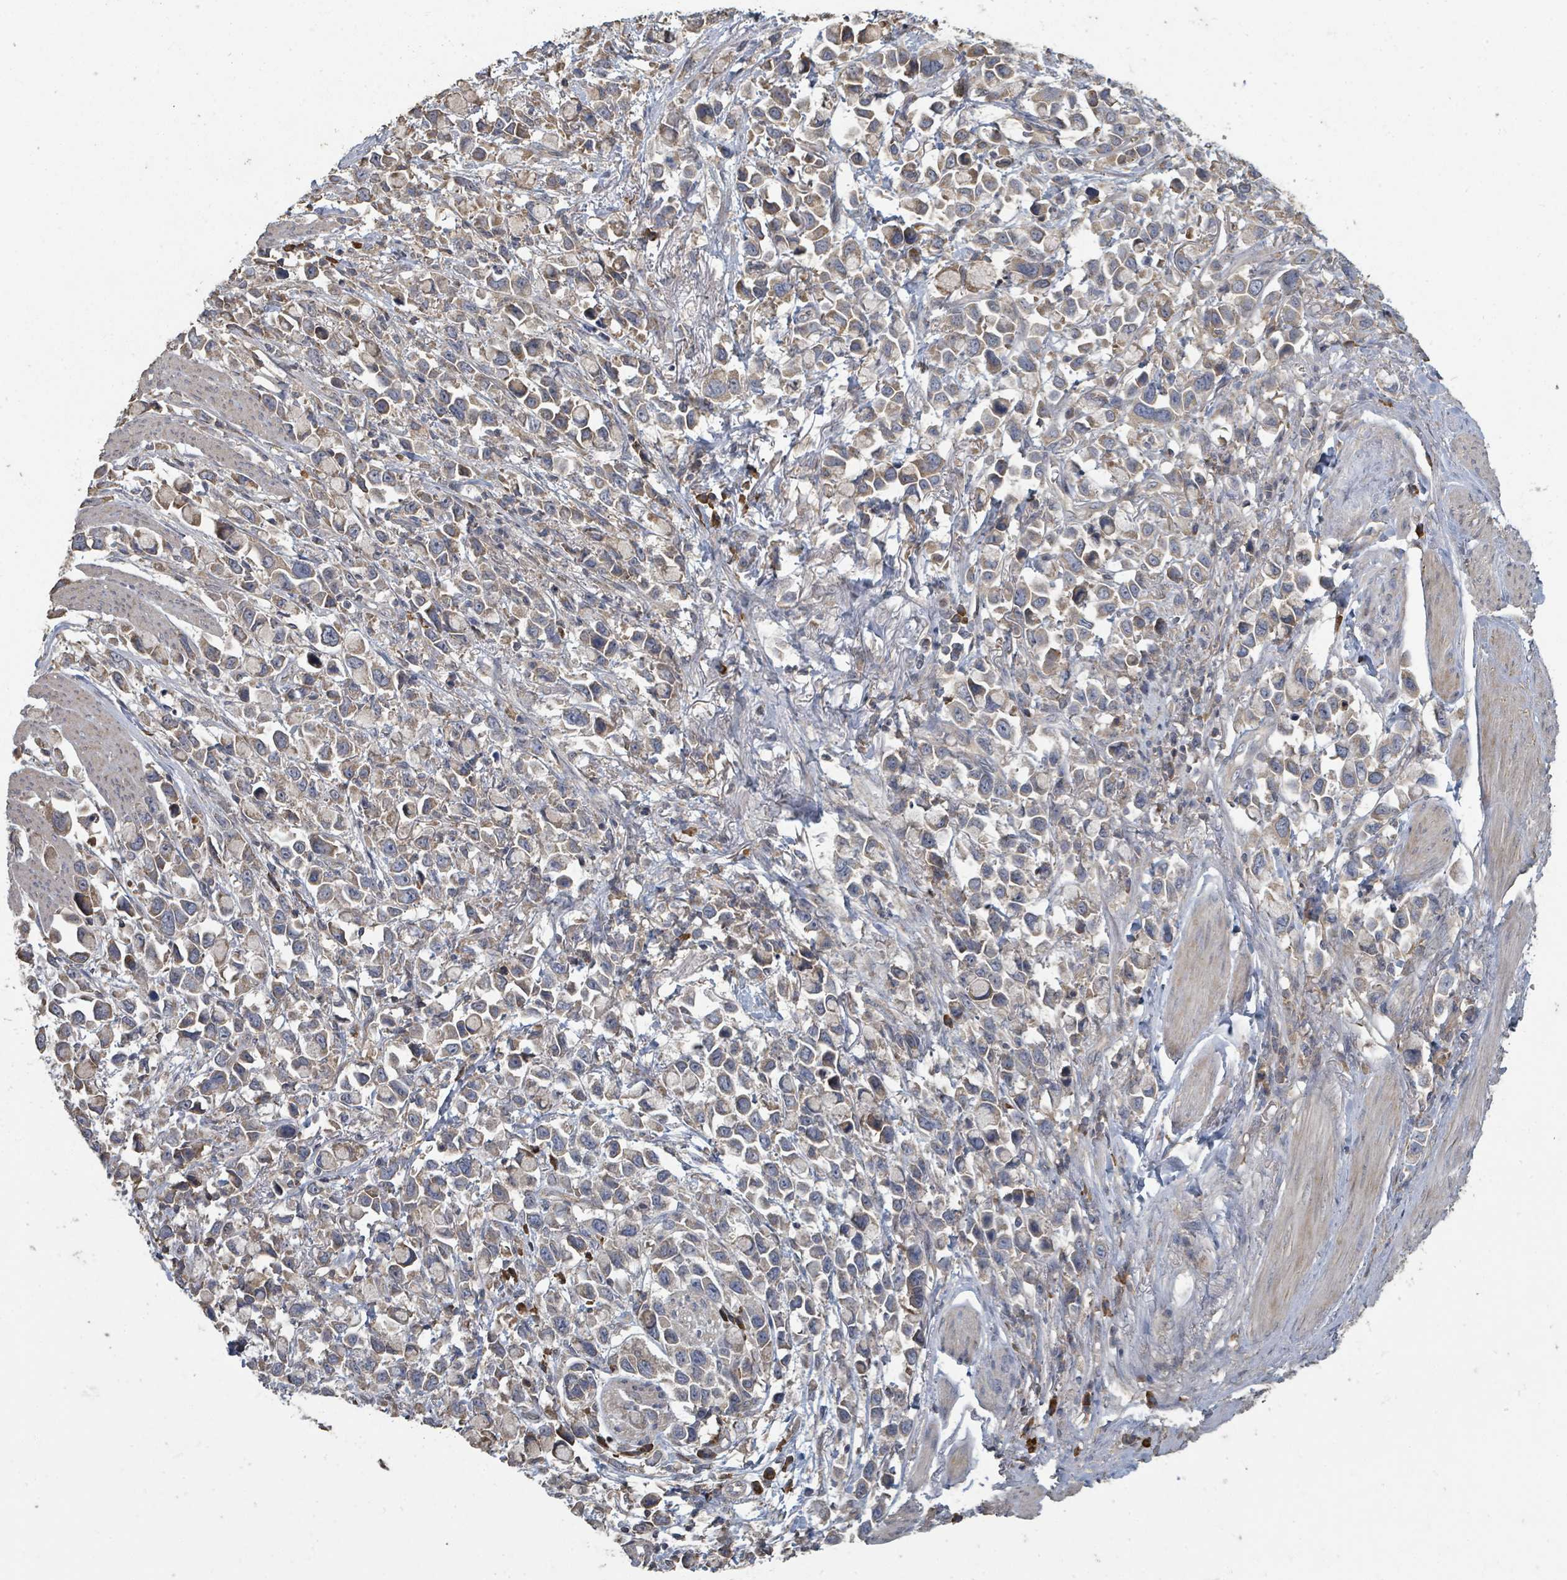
{"staining": {"intensity": "weak", "quantity": "<25%", "location": "cytoplasmic/membranous"}, "tissue": "stomach cancer", "cell_type": "Tumor cells", "image_type": "cancer", "snomed": [{"axis": "morphology", "description": "Adenocarcinoma, NOS"}, {"axis": "topography", "description": "Stomach"}], "caption": "This is an IHC image of adenocarcinoma (stomach). There is no expression in tumor cells.", "gene": "WDFY1", "patient": {"sex": "female", "age": 81}}